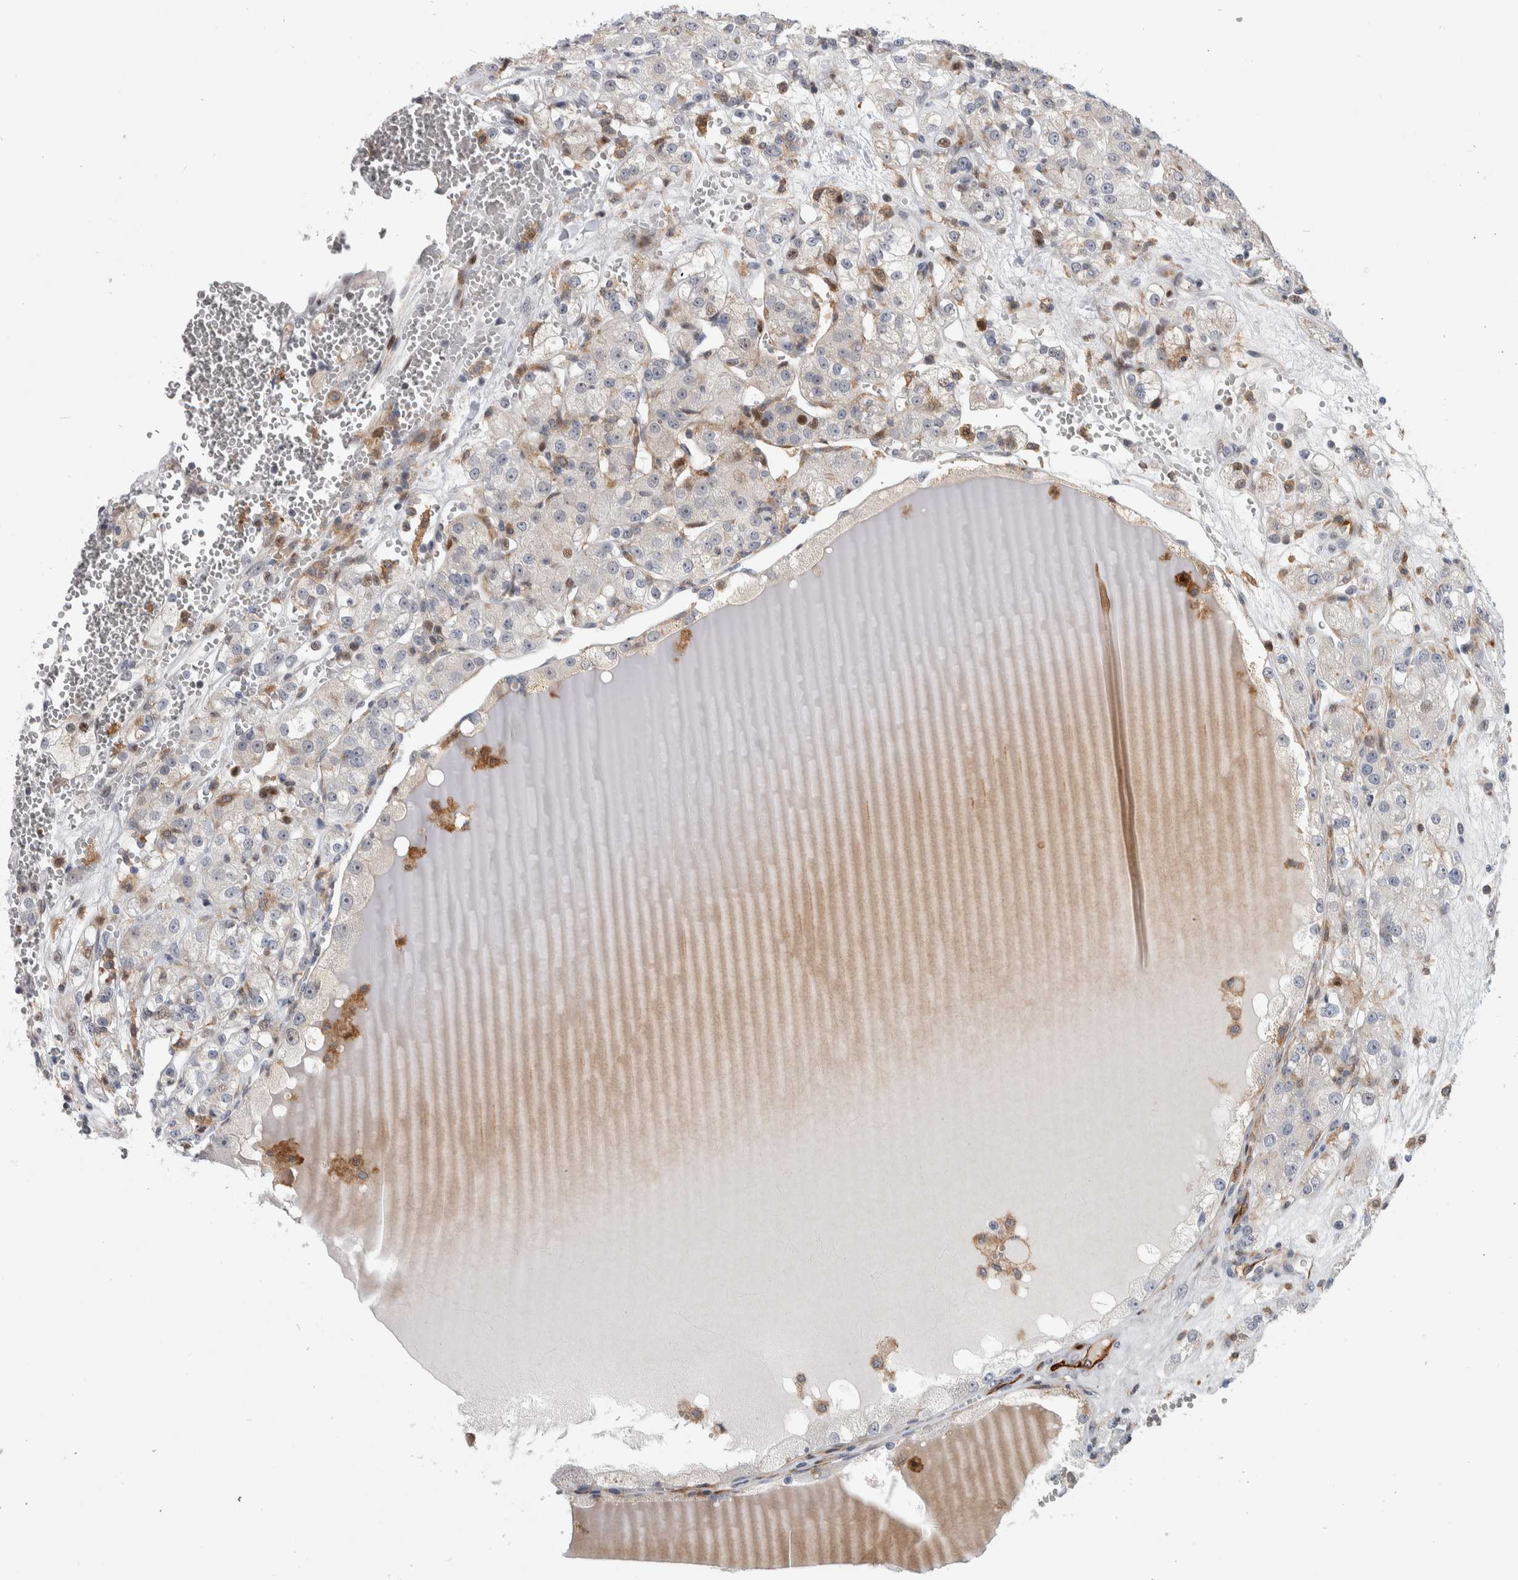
{"staining": {"intensity": "moderate", "quantity": "<25%", "location": "nuclear"}, "tissue": "renal cancer", "cell_type": "Tumor cells", "image_type": "cancer", "snomed": [{"axis": "morphology", "description": "Normal tissue, NOS"}, {"axis": "morphology", "description": "Adenocarcinoma, NOS"}, {"axis": "topography", "description": "Kidney"}], "caption": "The histopathology image reveals staining of renal cancer, revealing moderate nuclear protein positivity (brown color) within tumor cells.", "gene": "MSL1", "patient": {"sex": "male", "age": 61}}